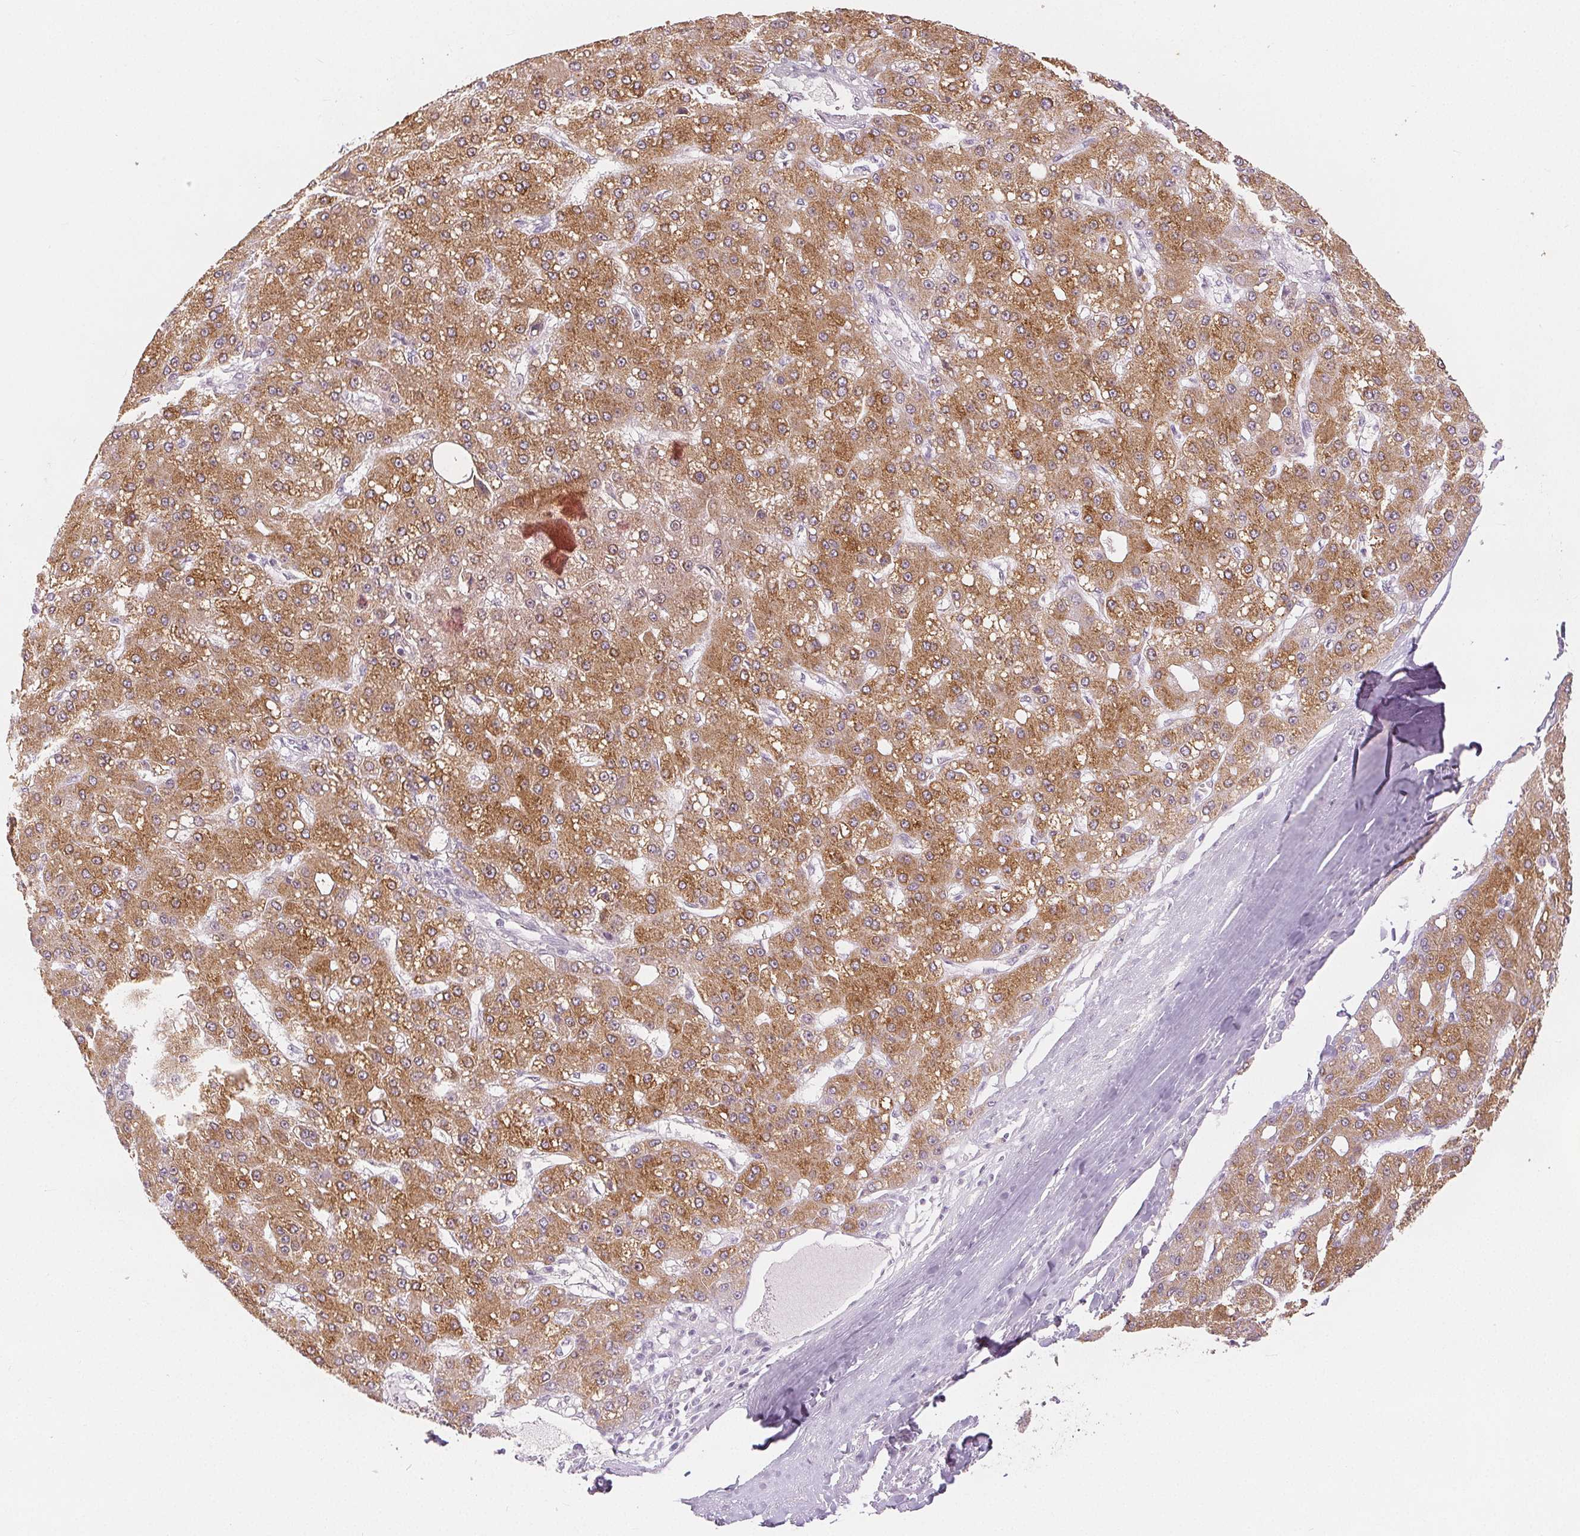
{"staining": {"intensity": "moderate", "quantity": ">75%", "location": "cytoplasmic/membranous"}, "tissue": "liver cancer", "cell_type": "Tumor cells", "image_type": "cancer", "snomed": [{"axis": "morphology", "description": "Carcinoma, Hepatocellular, NOS"}, {"axis": "topography", "description": "Liver"}], "caption": "High-power microscopy captured an IHC micrograph of liver hepatocellular carcinoma, revealing moderate cytoplasmic/membranous expression in approximately >75% of tumor cells.", "gene": "SLC27A5", "patient": {"sex": "male", "age": 67}}